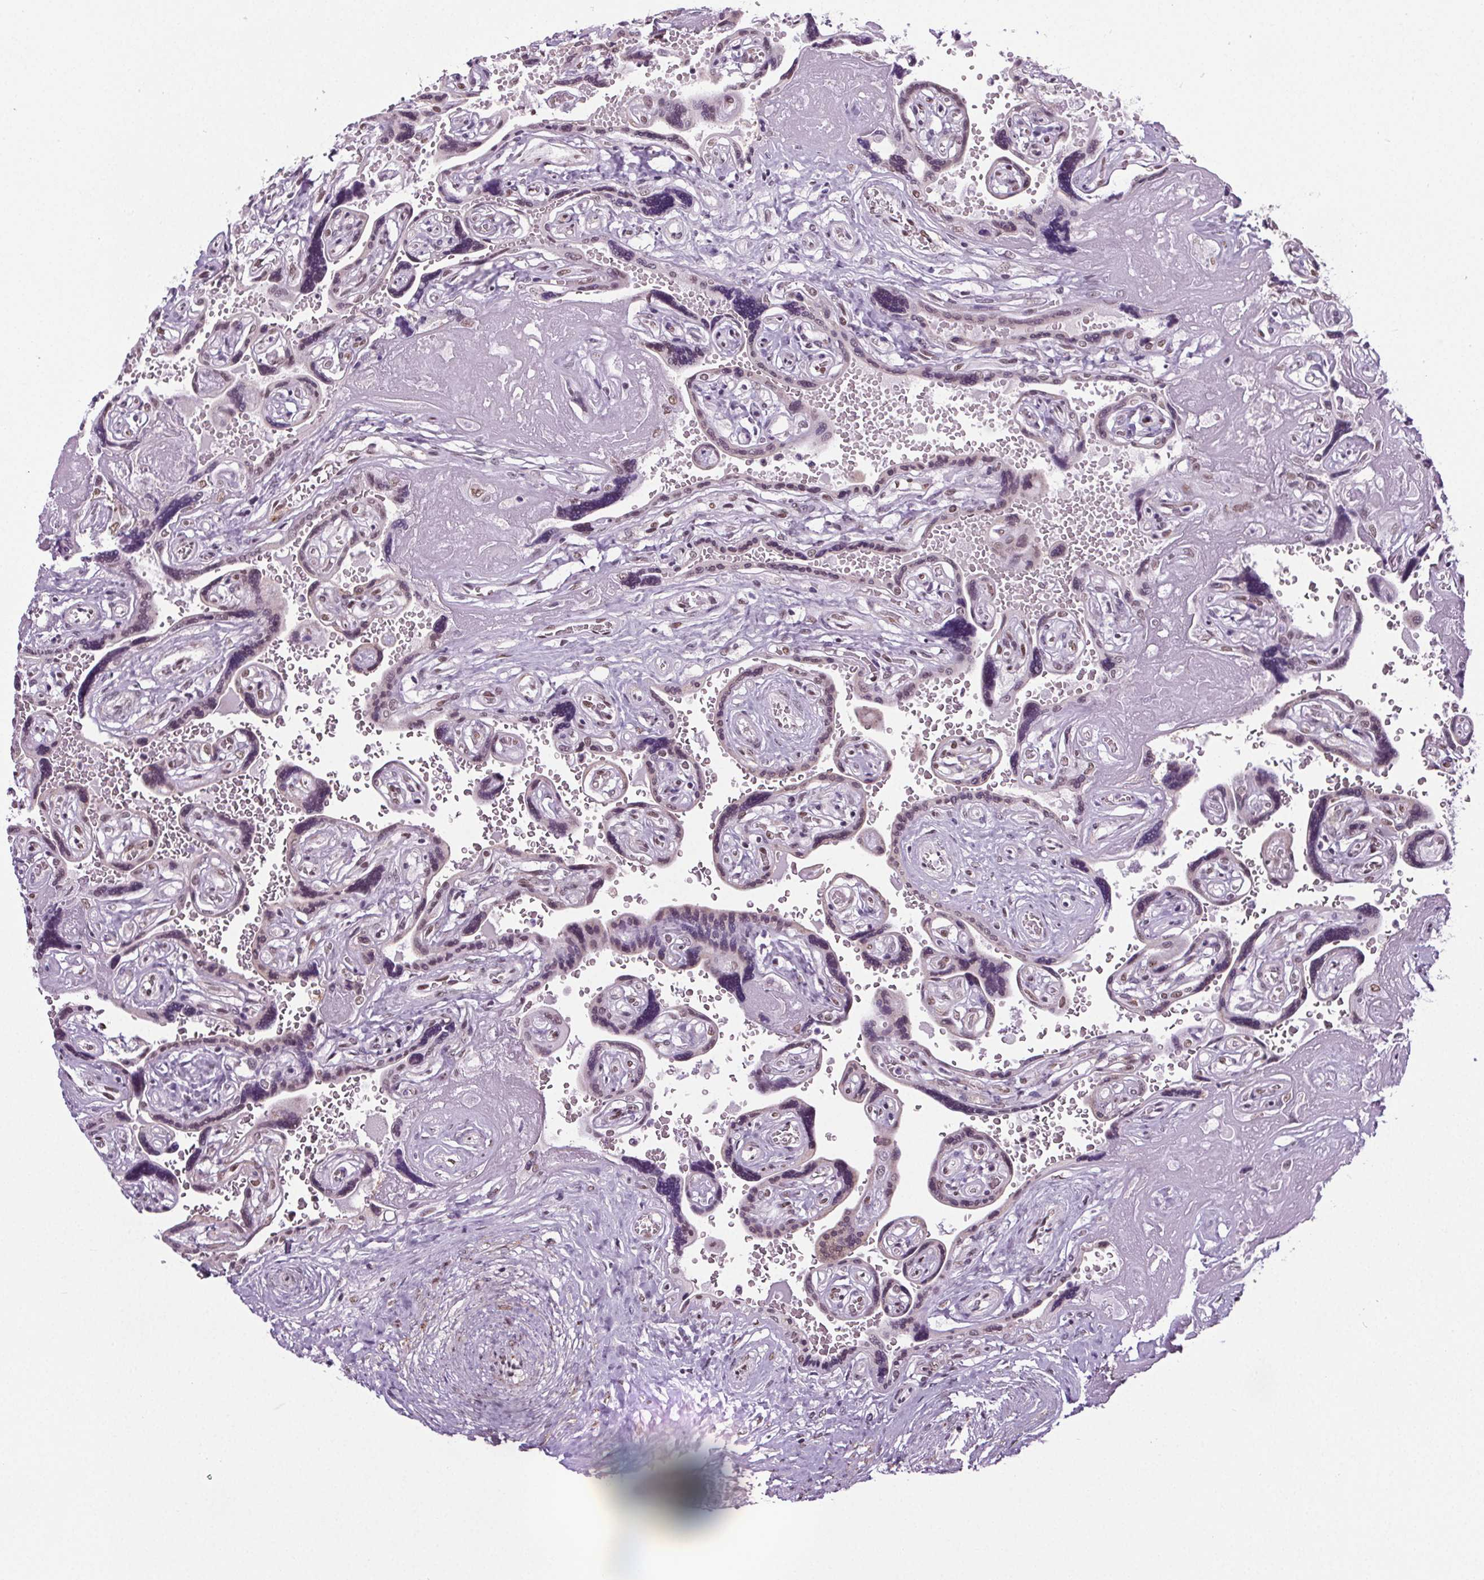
{"staining": {"intensity": "moderate", "quantity": "<25%", "location": "nuclear"}, "tissue": "placenta", "cell_type": "Trophoblastic cells", "image_type": "normal", "snomed": [{"axis": "morphology", "description": "Normal tissue, NOS"}, {"axis": "topography", "description": "Placenta"}], "caption": "Trophoblastic cells reveal low levels of moderate nuclear expression in about <25% of cells in normal human placenta.", "gene": "GP6", "patient": {"sex": "female", "age": 32}}